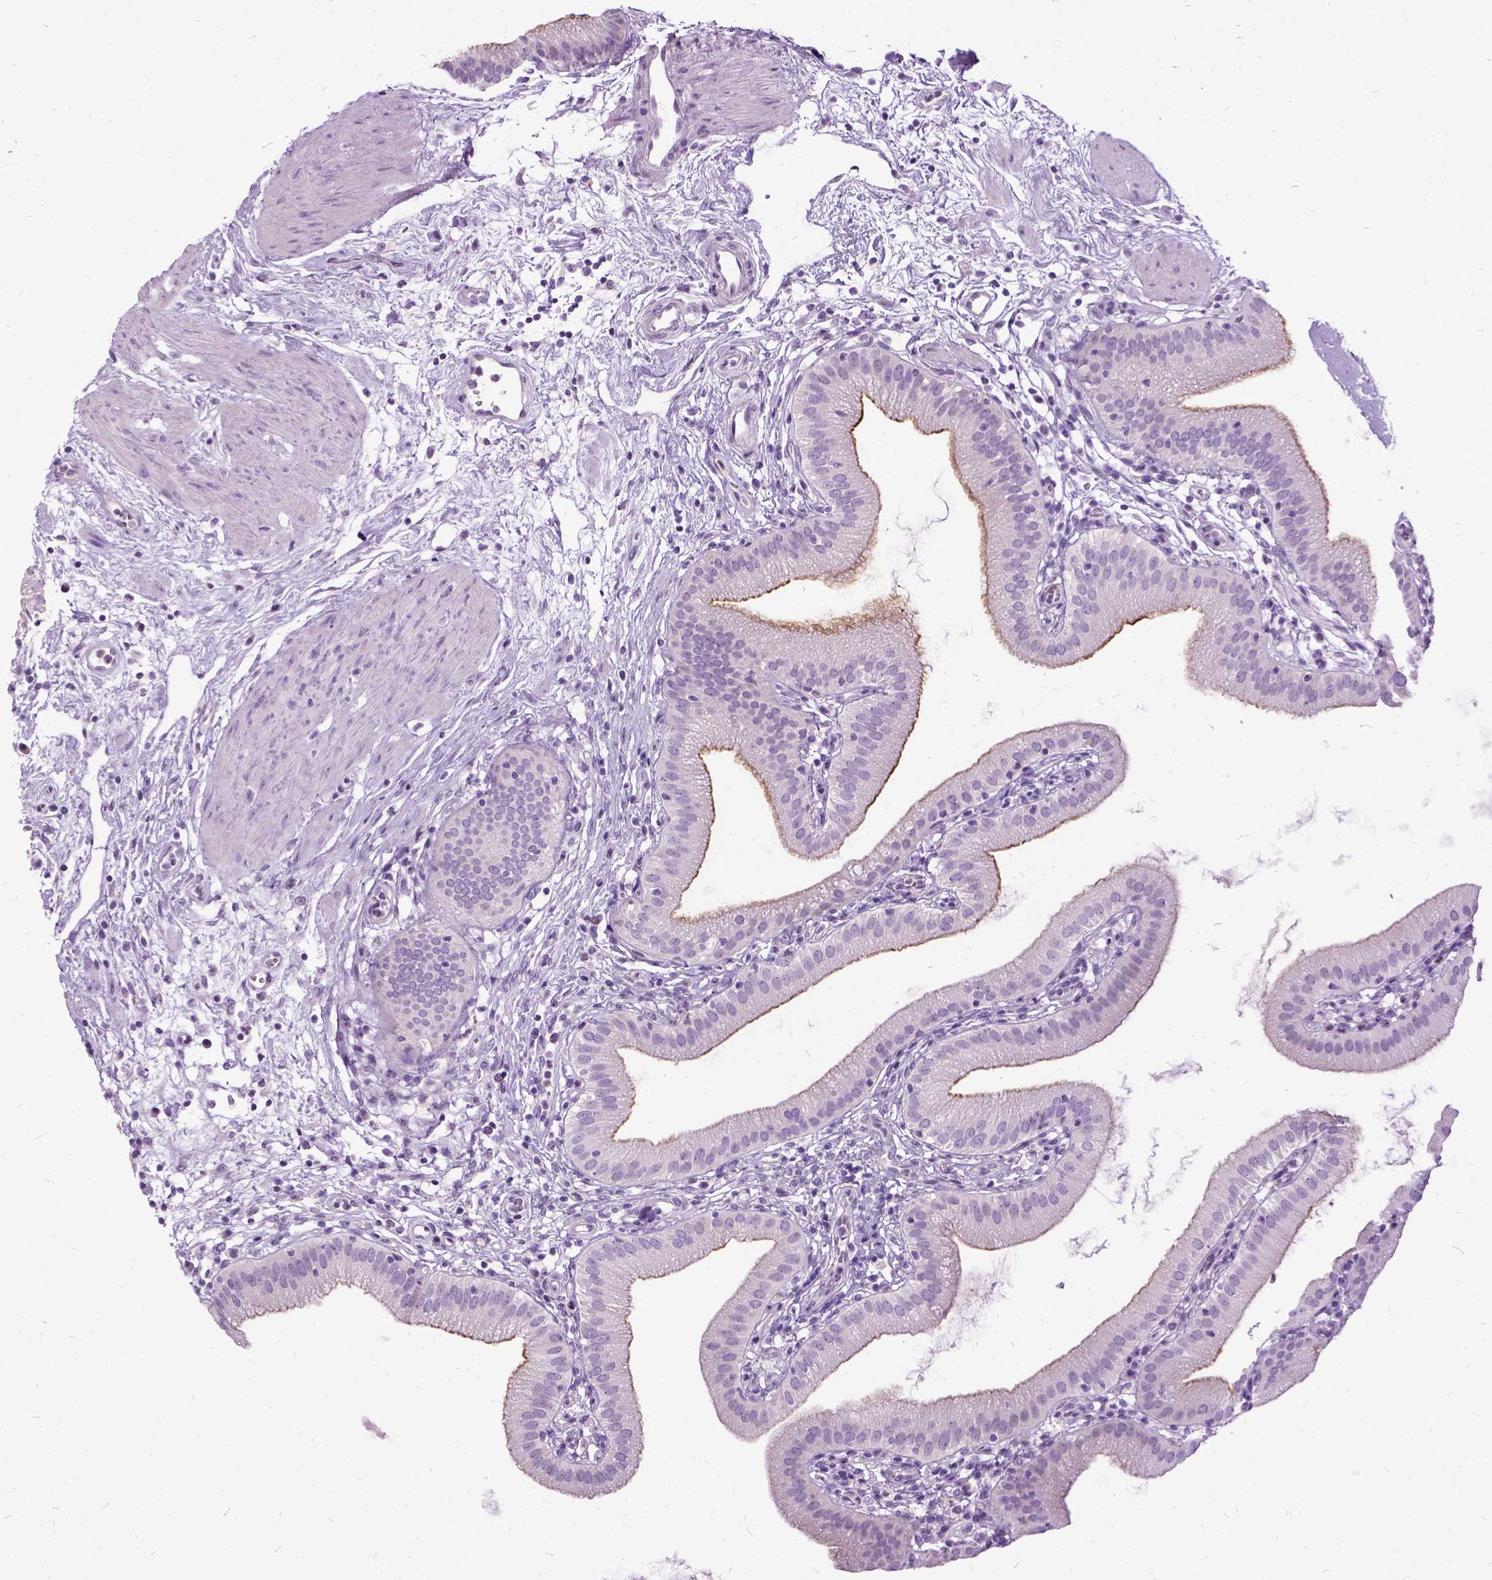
{"staining": {"intensity": "moderate", "quantity": "25%-75%", "location": "cytoplasmic/membranous"}, "tissue": "gallbladder", "cell_type": "Glandular cells", "image_type": "normal", "snomed": [{"axis": "morphology", "description": "Normal tissue, NOS"}, {"axis": "topography", "description": "Gallbladder"}], "caption": "IHC of benign human gallbladder demonstrates medium levels of moderate cytoplasmic/membranous staining in approximately 25%-75% of glandular cells. (DAB (3,3'-diaminobenzidine) = brown stain, brightfield microscopy at high magnification).", "gene": "MME", "patient": {"sex": "female", "age": 65}}